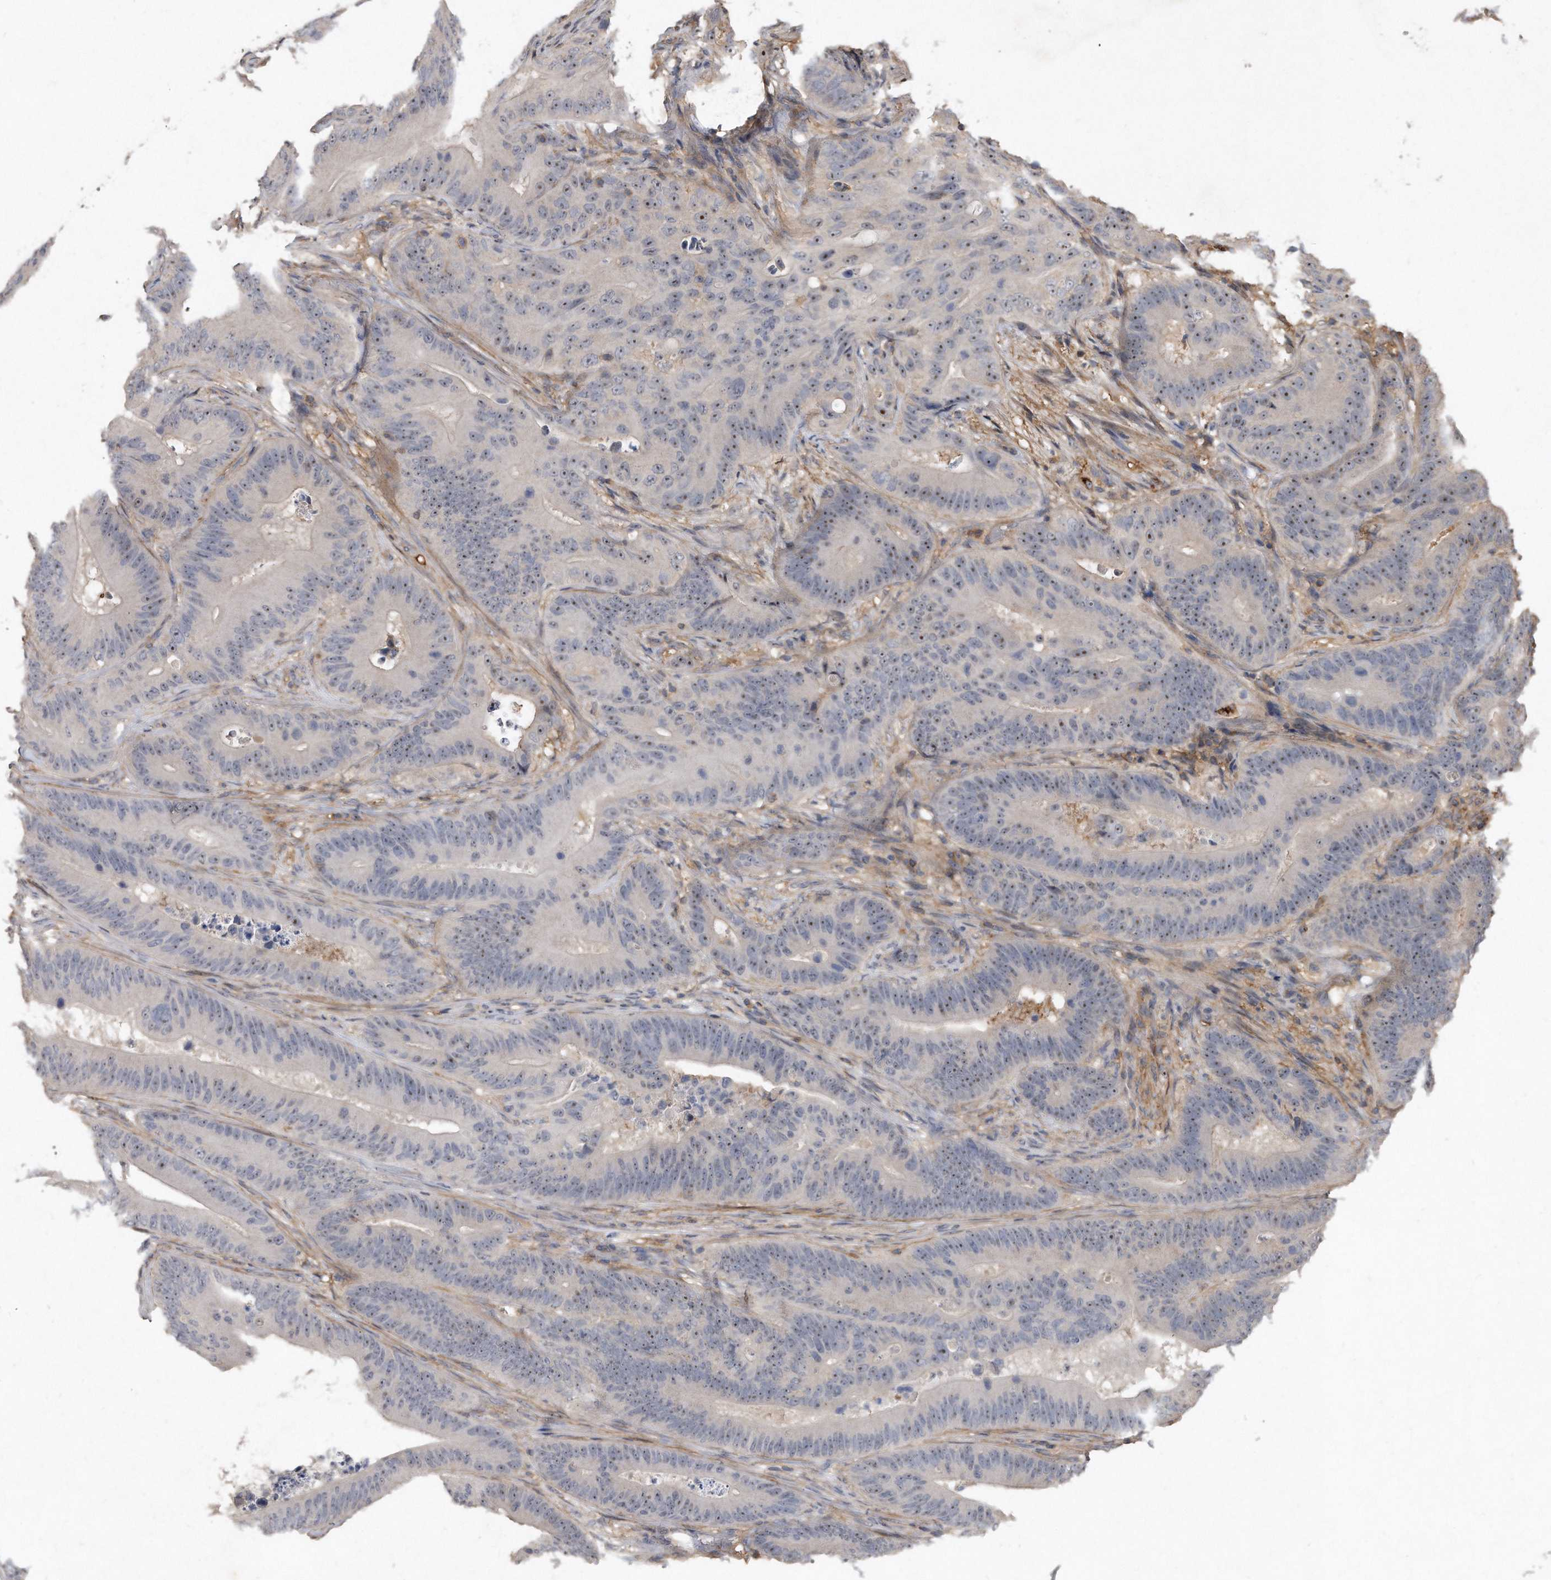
{"staining": {"intensity": "moderate", "quantity": ">75%", "location": "nuclear"}, "tissue": "colorectal cancer", "cell_type": "Tumor cells", "image_type": "cancer", "snomed": [{"axis": "morphology", "description": "Adenocarcinoma, NOS"}, {"axis": "topography", "description": "Colon"}], "caption": "Colorectal cancer (adenocarcinoma) stained with IHC demonstrates moderate nuclear expression in approximately >75% of tumor cells.", "gene": "PGBD2", "patient": {"sex": "male", "age": 83}}